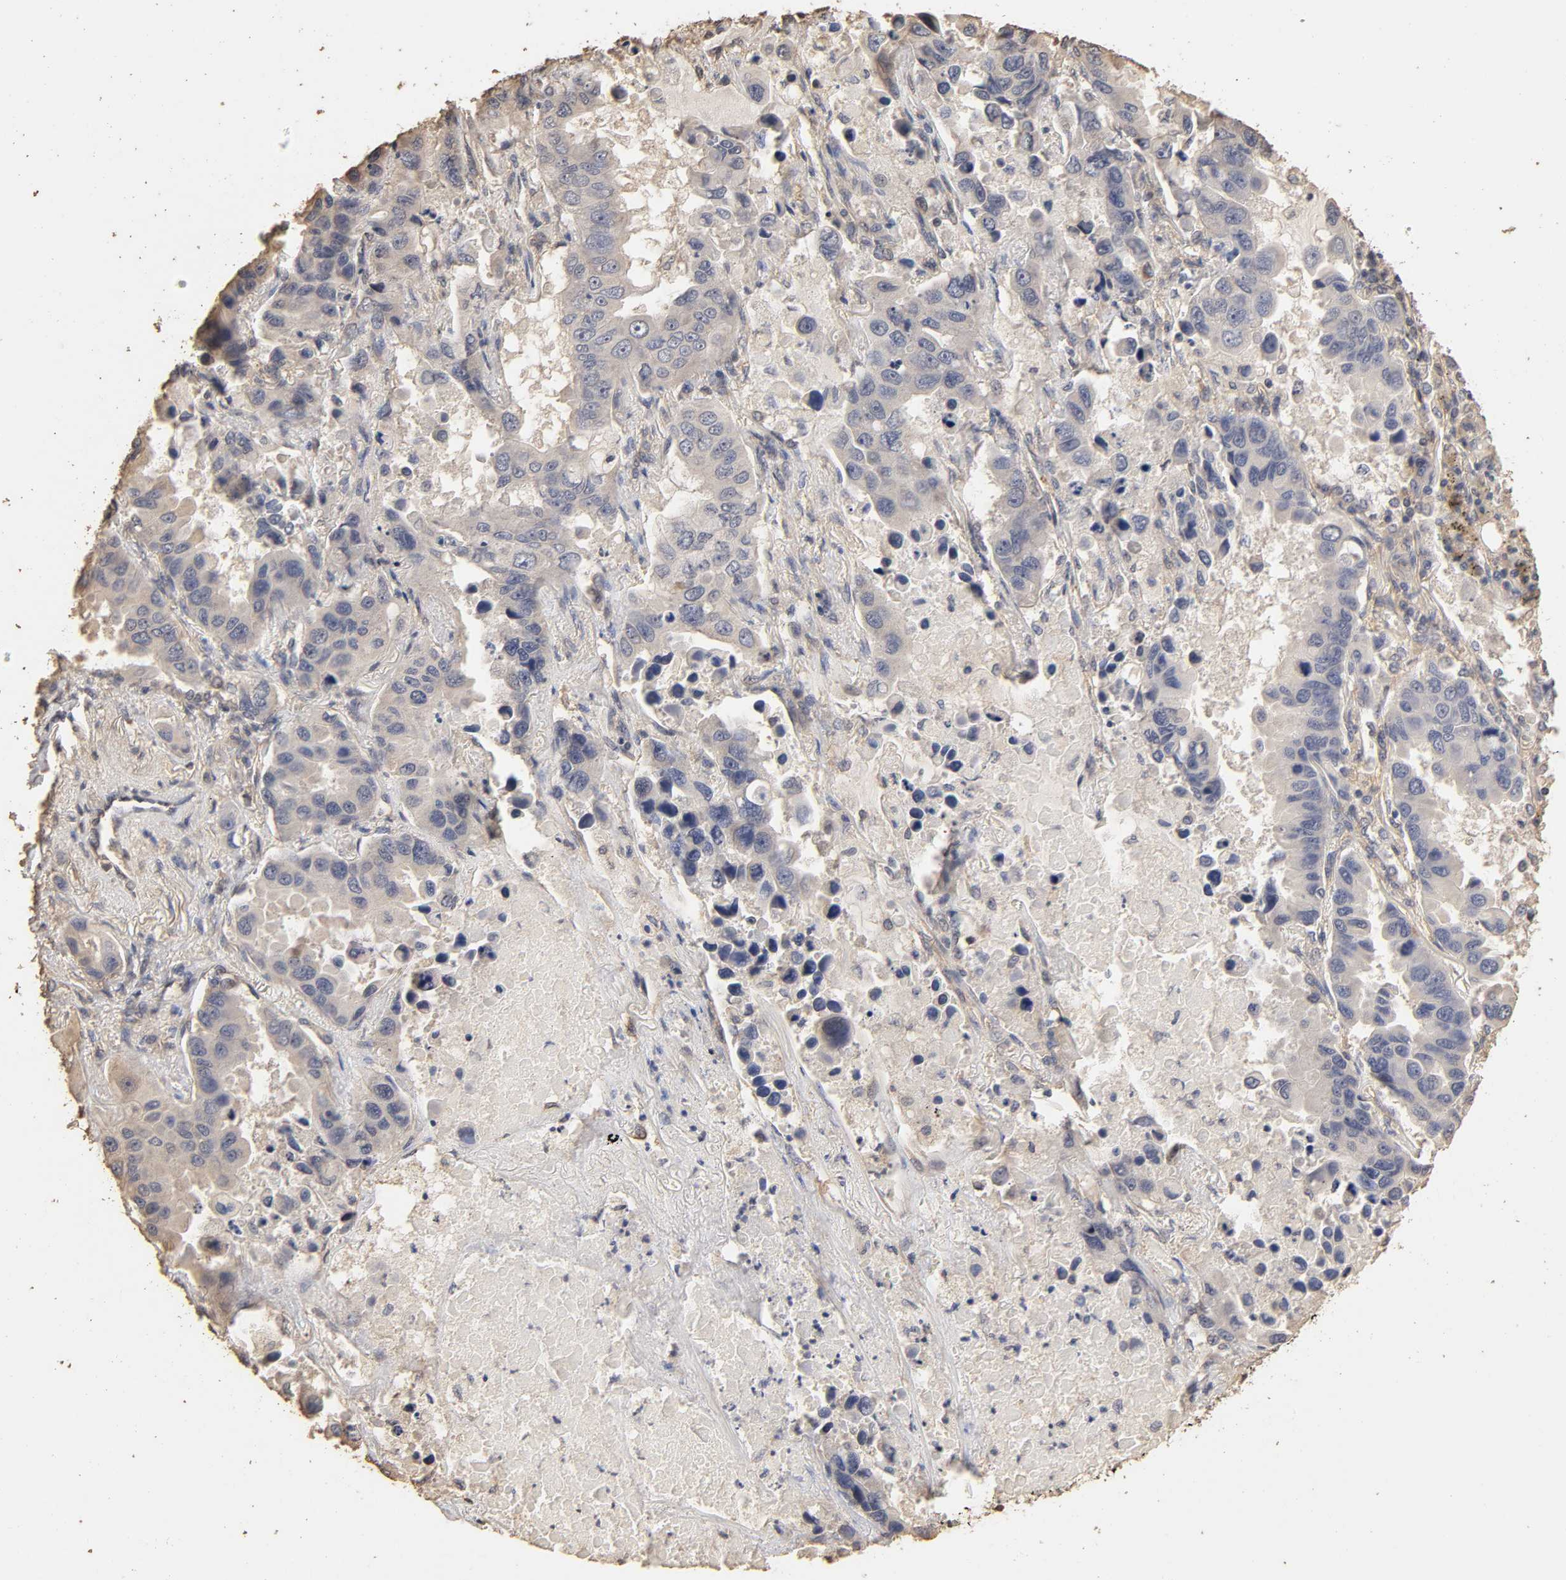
{"staining": {"intensity": "negative", "quantity": "none", "location": "none"}, "tissue": "lung cancer", "cell_type": "Tumor cells", "image_type": "cancer", "snomed": [{"axis": "morphology", "description": "Adenocarcinoma, NOS"}, {"axis": "topography", "description": "Lung"}], "caption": "Tumor cells show no significant protein expression in lung cancer.", "gene": "VSIG4", "patient": {"sex": "male", "age": 64}}